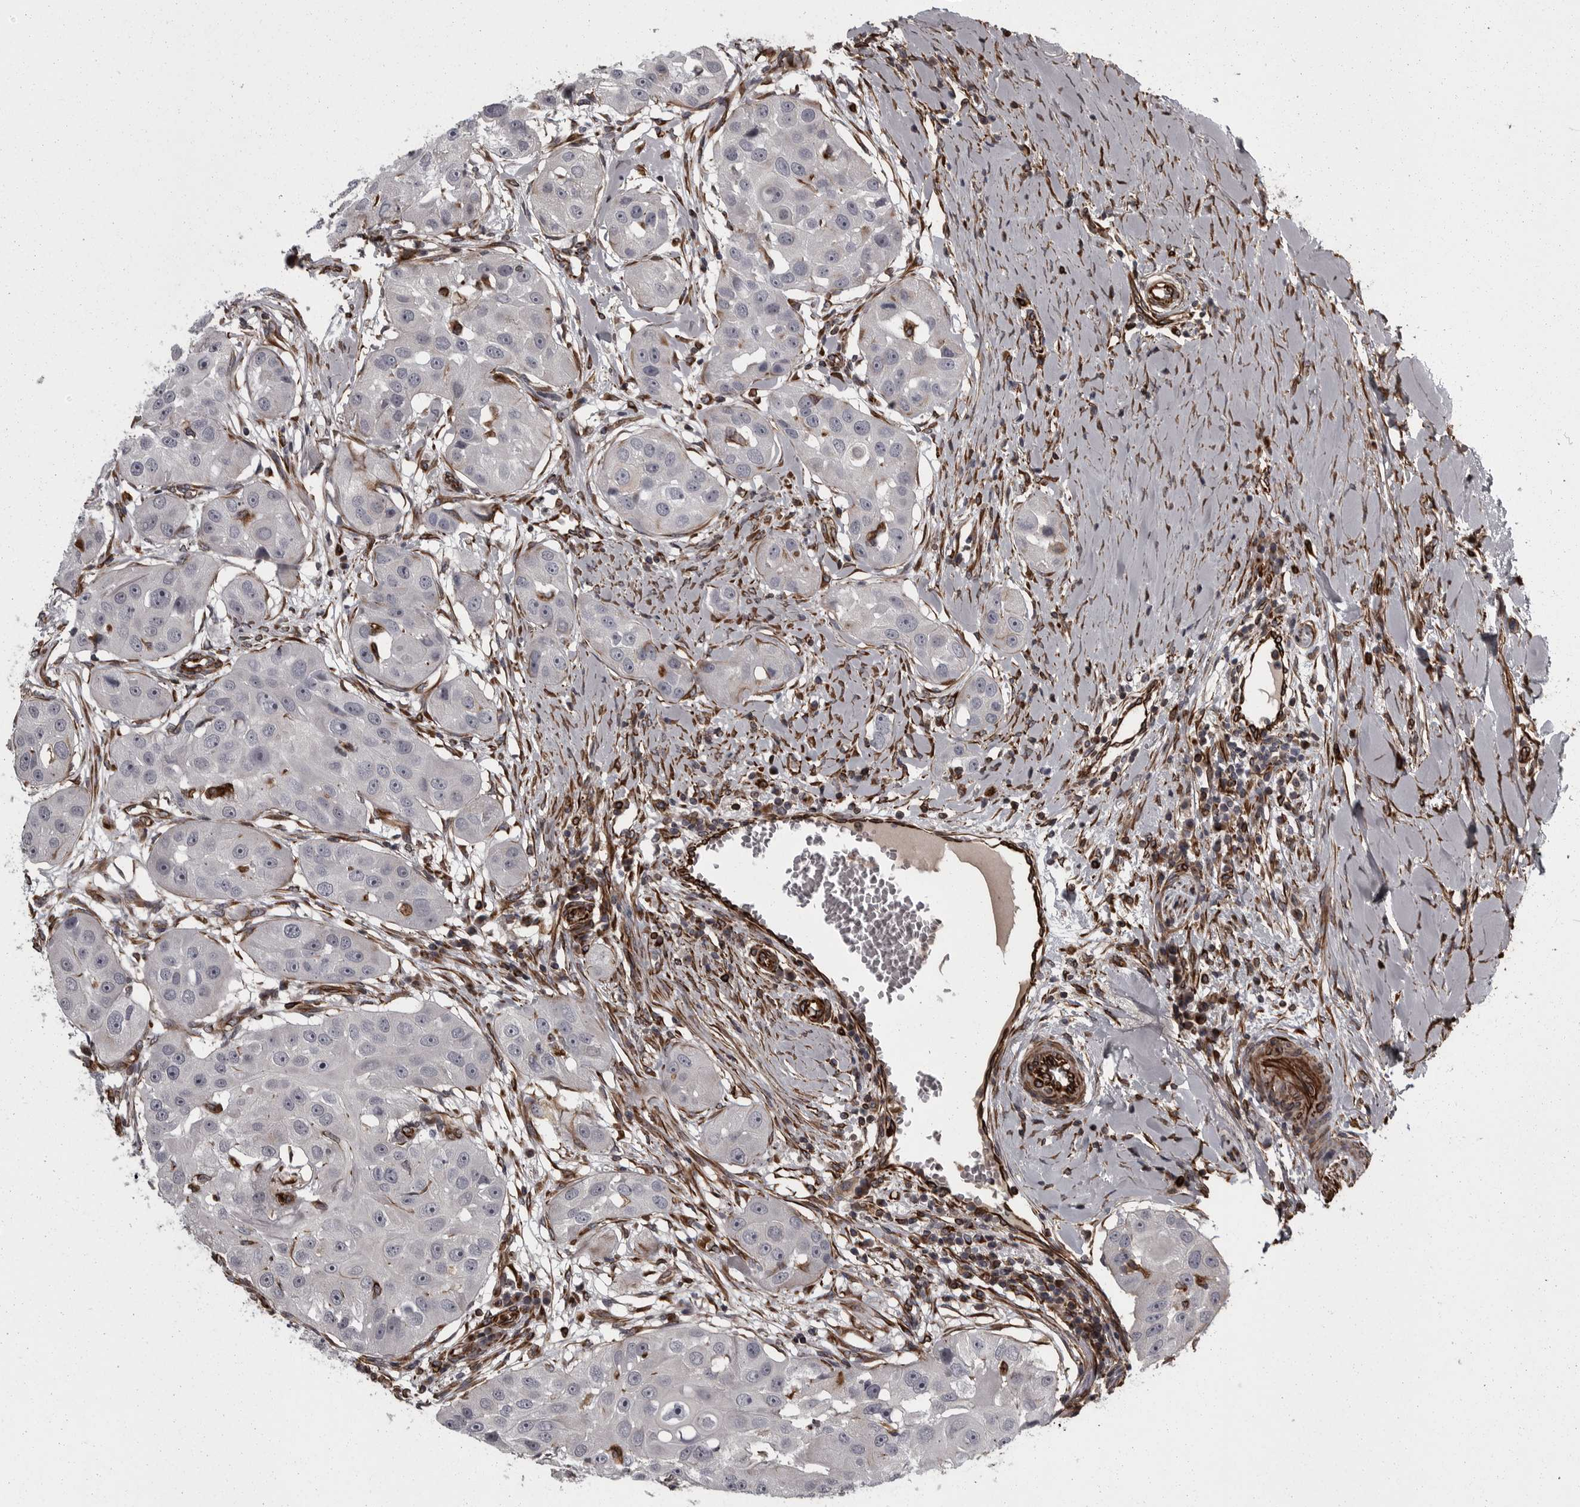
{"staining": {"intensity": "negative", "quantity": "none", "location": "none"}, "tissue": "head and neck cancer", "cell_type": "Tumor cells", "image_type": "cancer", "snomed": [{"axis": "morphology", "description": "Normal tissue, NOS"}, {"axis": "morphology", "description": "Squamous cell carcinoma, NOS"}, {"axis": "topography", "description": "Skeletal muscle"}, {"axis": "topography", "description": "Head-Neck"}], "caption": "This is a photomicrograph of immunohistochemistry (IHC) staining of head and neck cancer (squamous cell carcinoma), which shows no expression in tumor cells. (Immunohistochemistry (ihc), brightfield microscopy, high magnification).", "gene": "FAAP100", "patient": {"sex": "male", "age": 51}}